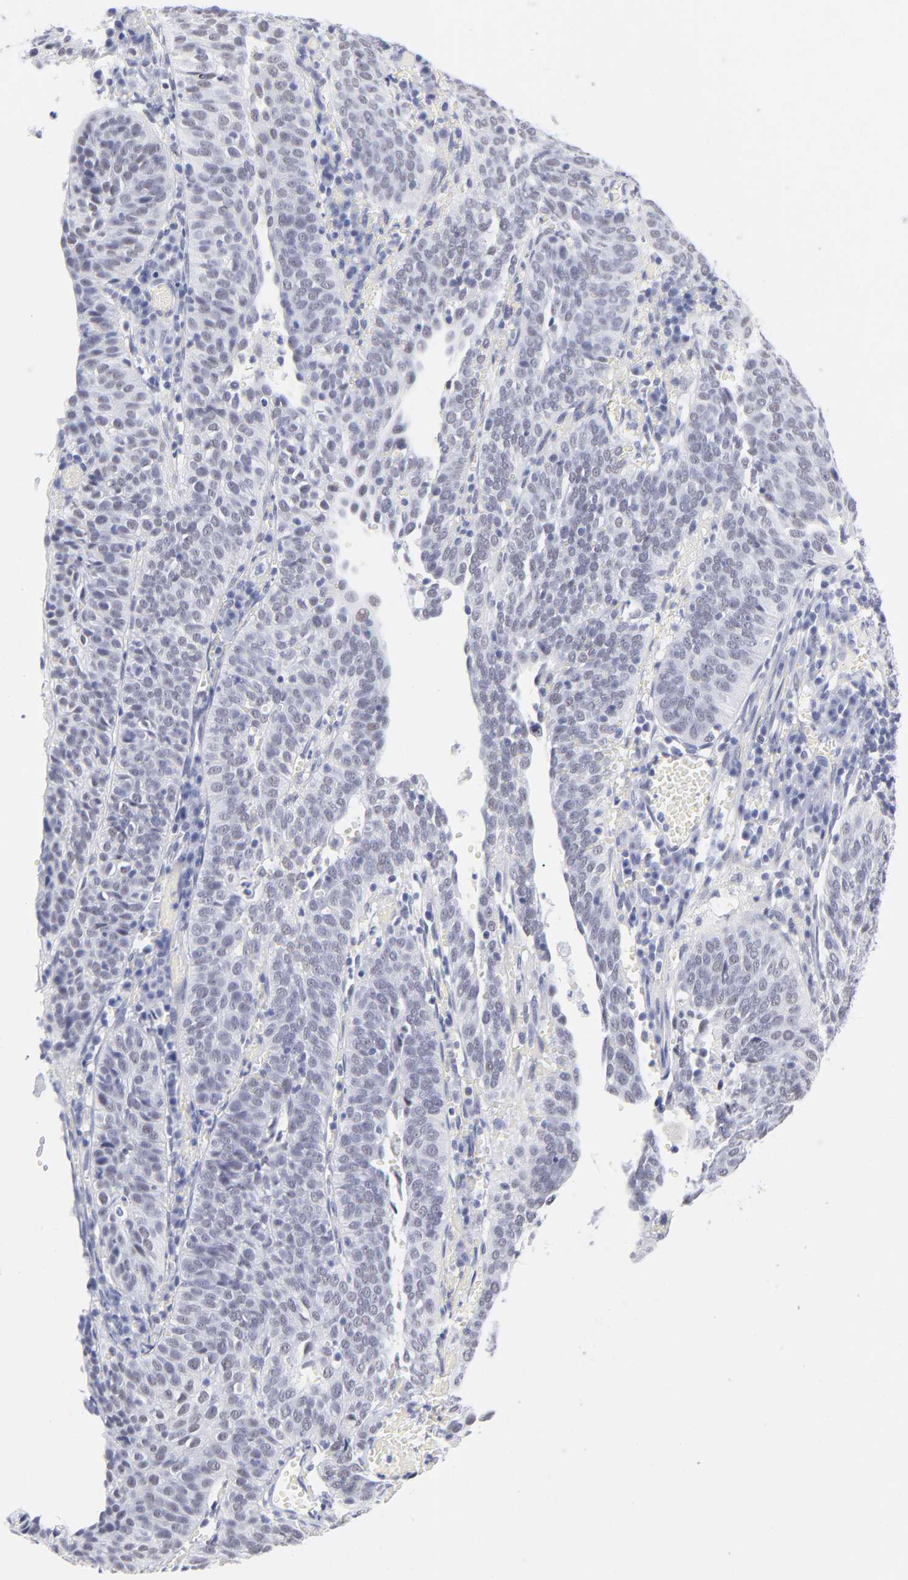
{"staining": {"intensity": "weak", "quantity": "<25%", "location": "nuclear"}, "tissue": "cervical cancer", "cell_type": "Tumor cells", "image_type": "cancer", "snomed": [{"axis": "morphology", "description": "Squamous cell carcinoma, NOS"}, {"axis": "topography", "description": "Cervix"}], "caption": "Tumor cells are negative for protein expression in human cervical squamous cell carcinoma. (DAB (3,3'-diaminobenzidine) IHC visualized using brightfield microscopy, high magnification).", "gene": "SNRPB", "patient": {"sex": "female", "age": 39}}